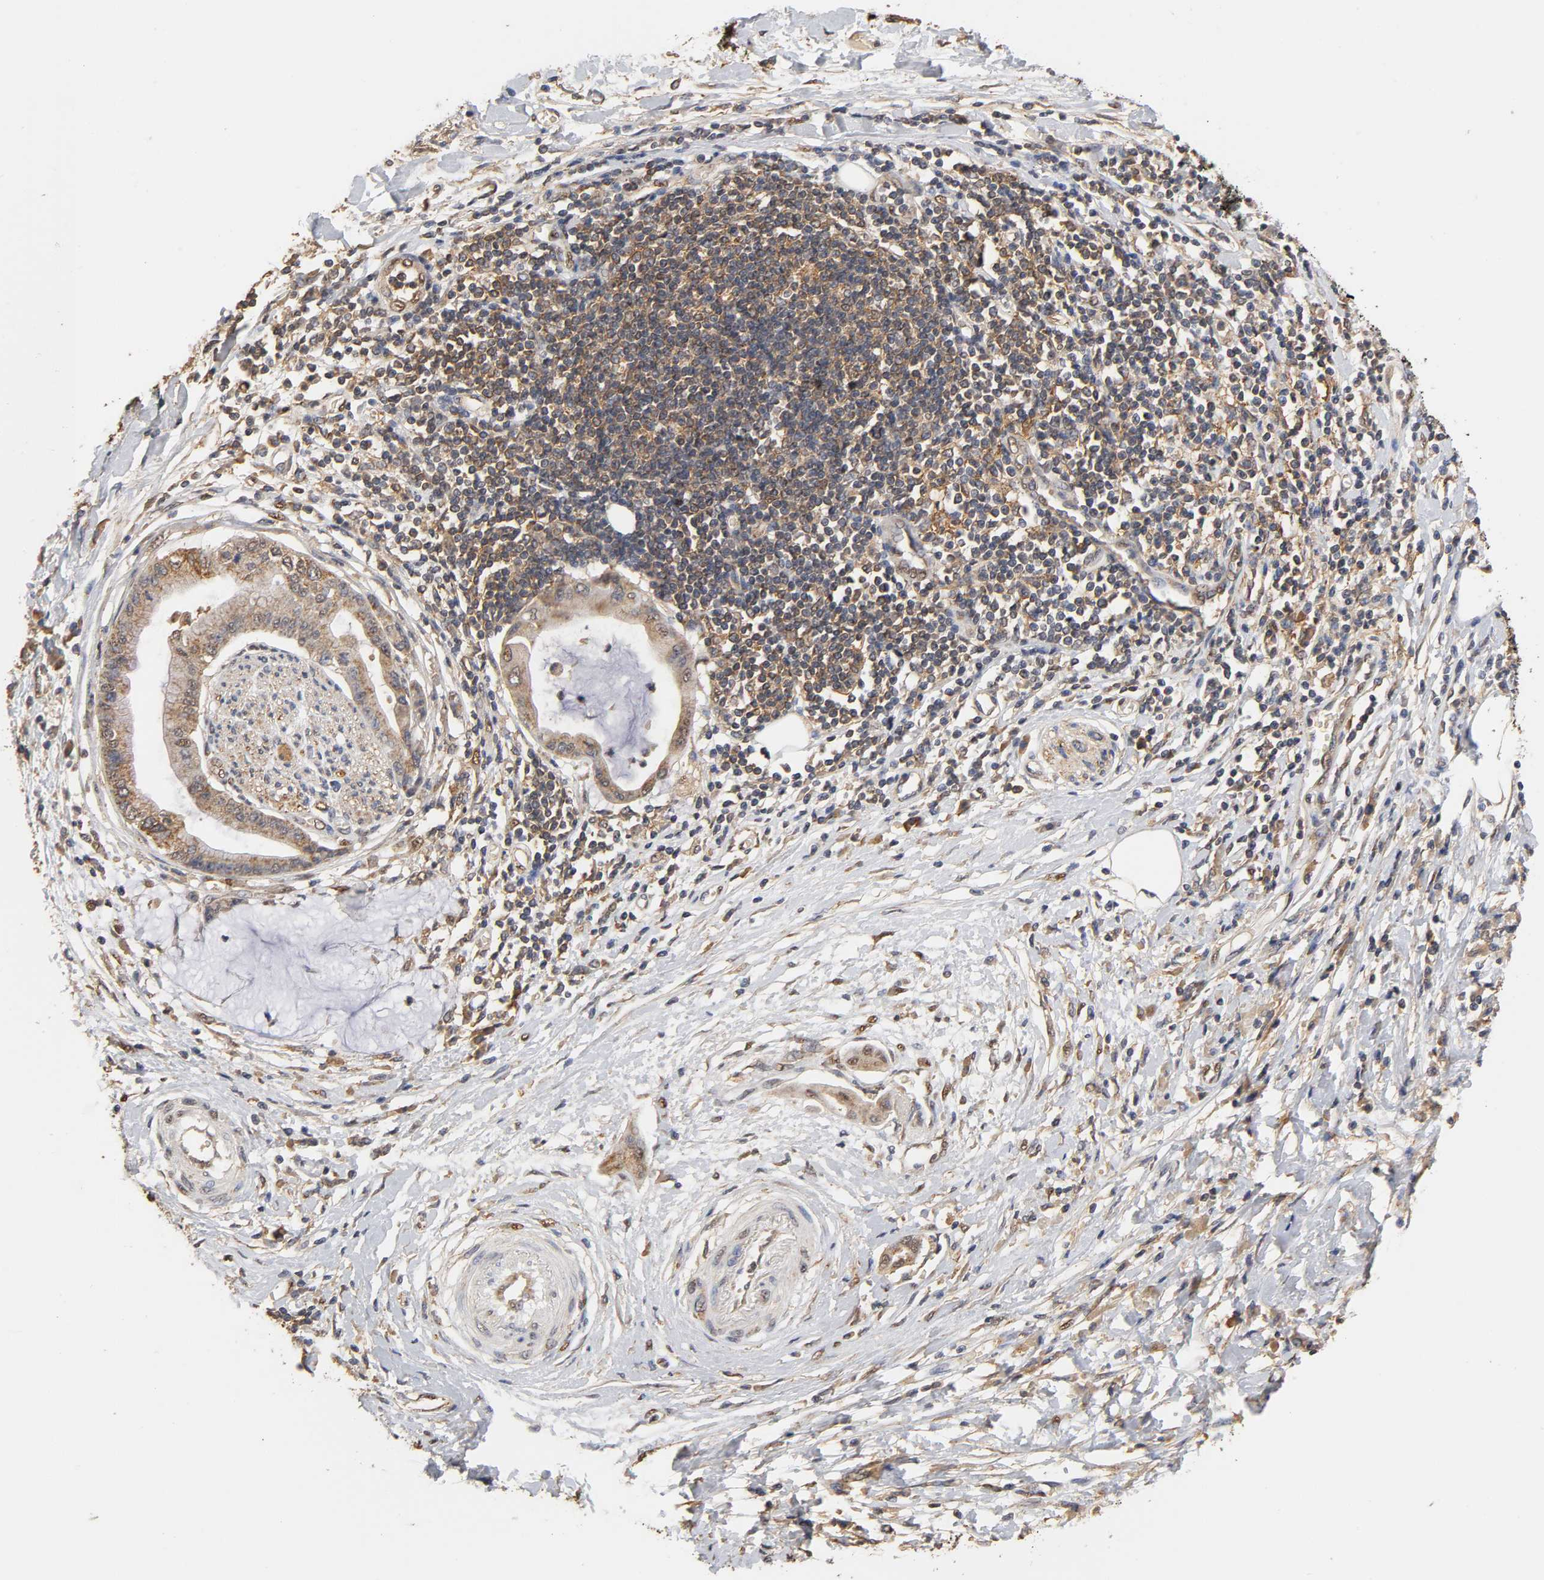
{"staining": {"intensity": "moderate", "quantity": ">75%", "location": "cytoplasmic/membranous"}, "tissue": "pancreatic cancer", "cell_type": "Tumor cells", "image_type": "cancer", "snomed": [{"axis": "morphology", "description": "Adenocarcinoma, NOS"}, {"axis": "morphology", "description": "Adenocarcinoma, metastatic, NOS"}, {"axis": "topography", "description": "Lymph node"}, {"axis": "topography", "description": "Pancreas"}, {"axis": "topography", "description": "Duodenum"}], "caption": "Immunohistochemical staining of pancreatic cancer (adenocarcinoma) demonstrates medium levels of moderate cytoplasmic/membranous protein expression in approximately >75% of tumor cells. The protein is stained brown, and the nuclei are stained in blue (DAB IHC with brightfield microscopy, high magnification).", "gene": "PKN1", "patient": {"sex": "female", "age": 64}}